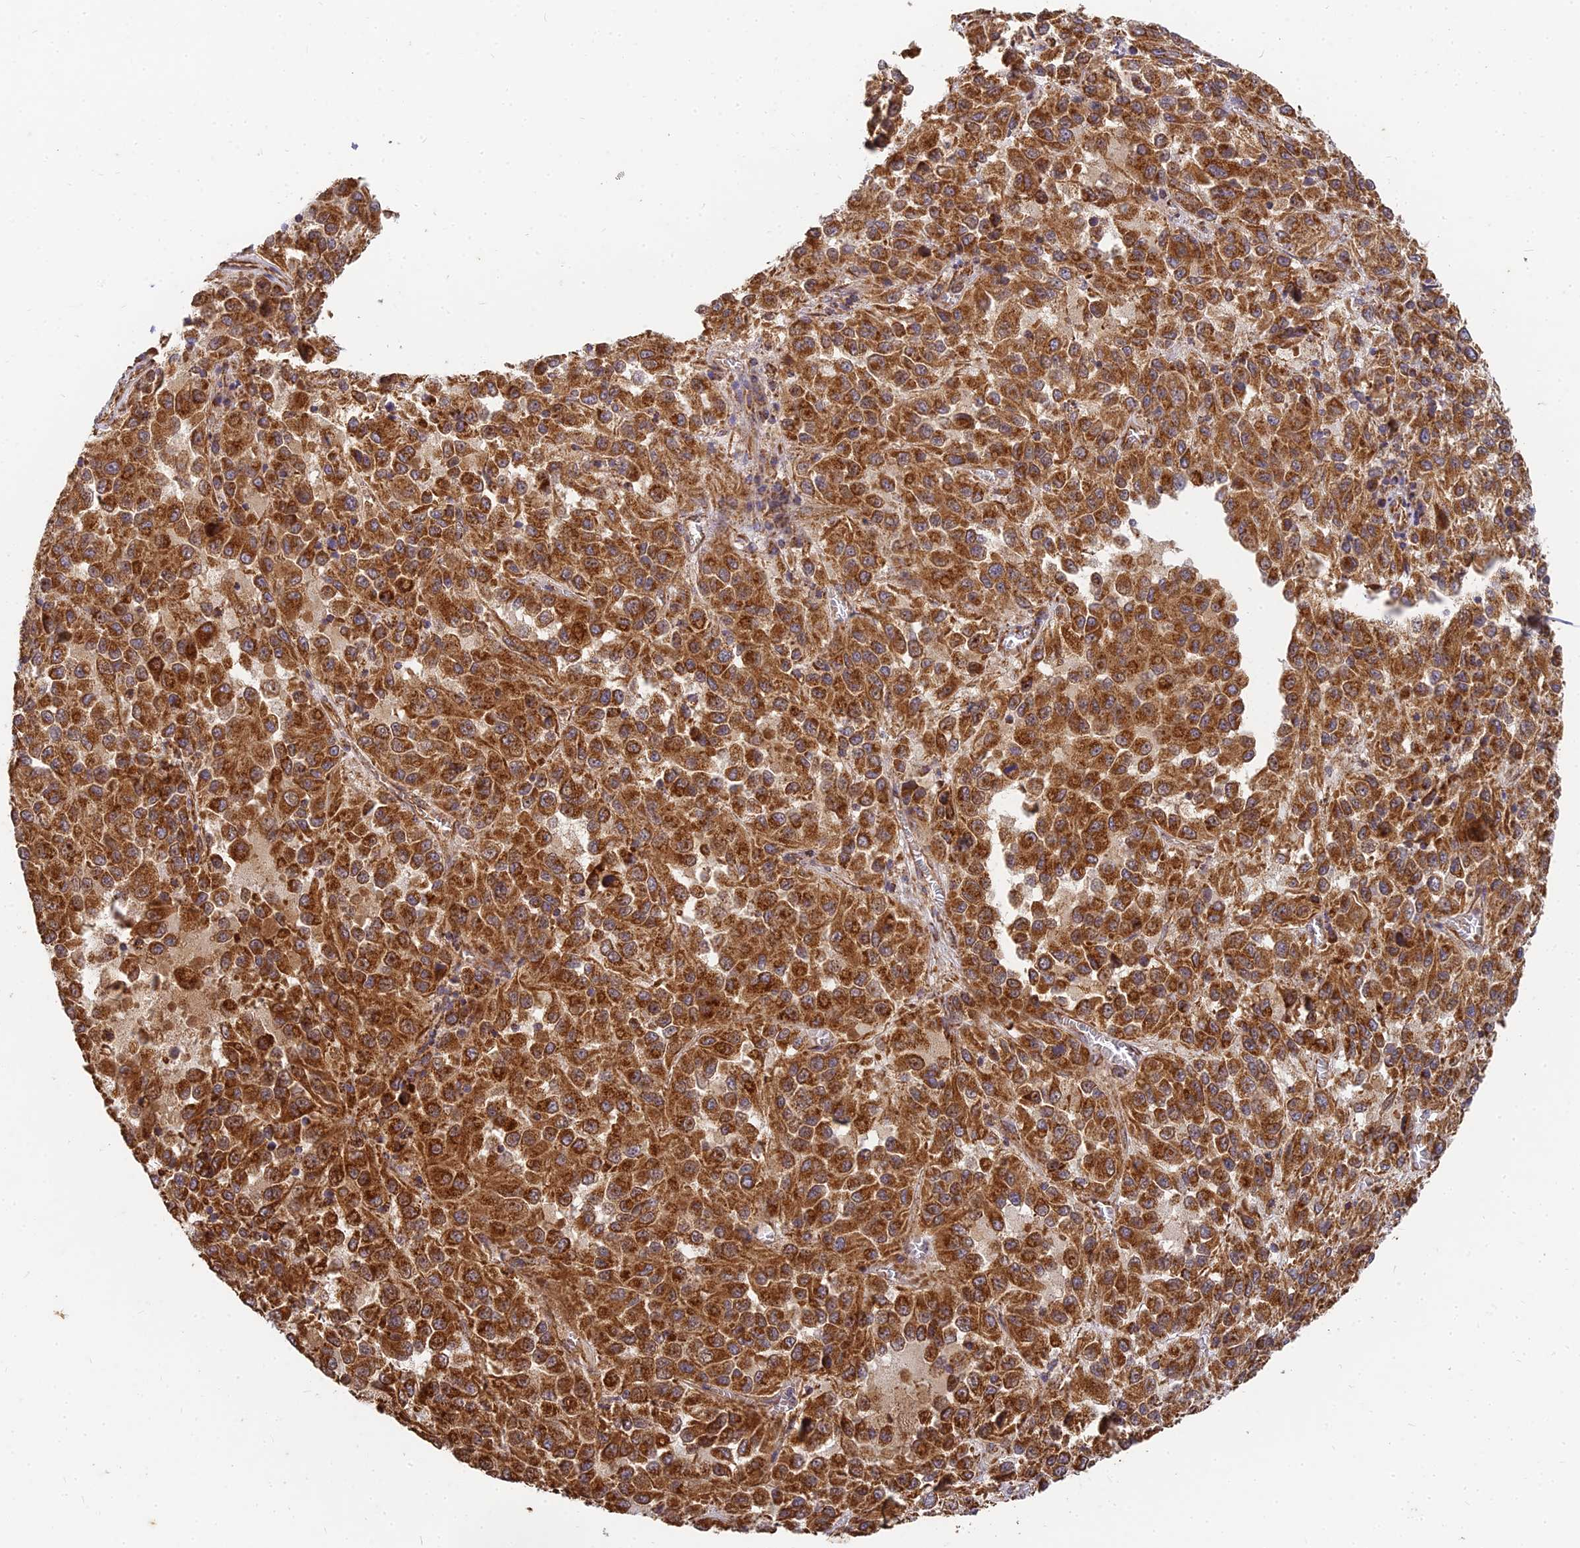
{"staining": {"intensity": "strong", "quantity": ">75%", "location": "cytoplasmic/membranous"}, "tissue": "melanoma", "cell_type": "Tumor cells", "image_type": "cancer", "snomed": [{"axis": "morphology", "description": "Malignant melanoma, Metastatic site"}, {"axis": "topography", "description": "Lung"}], "caption": "Tumor cells show high levels of strong cytoplasmic/membranous expression in about >75% of cells in malignant melanoma (metastatic site). (brown staining indicates protein expression, while blue staining denotes nuclei).", "gene": "DSTYK", "patient": {"sex": "male", "age": 64}}